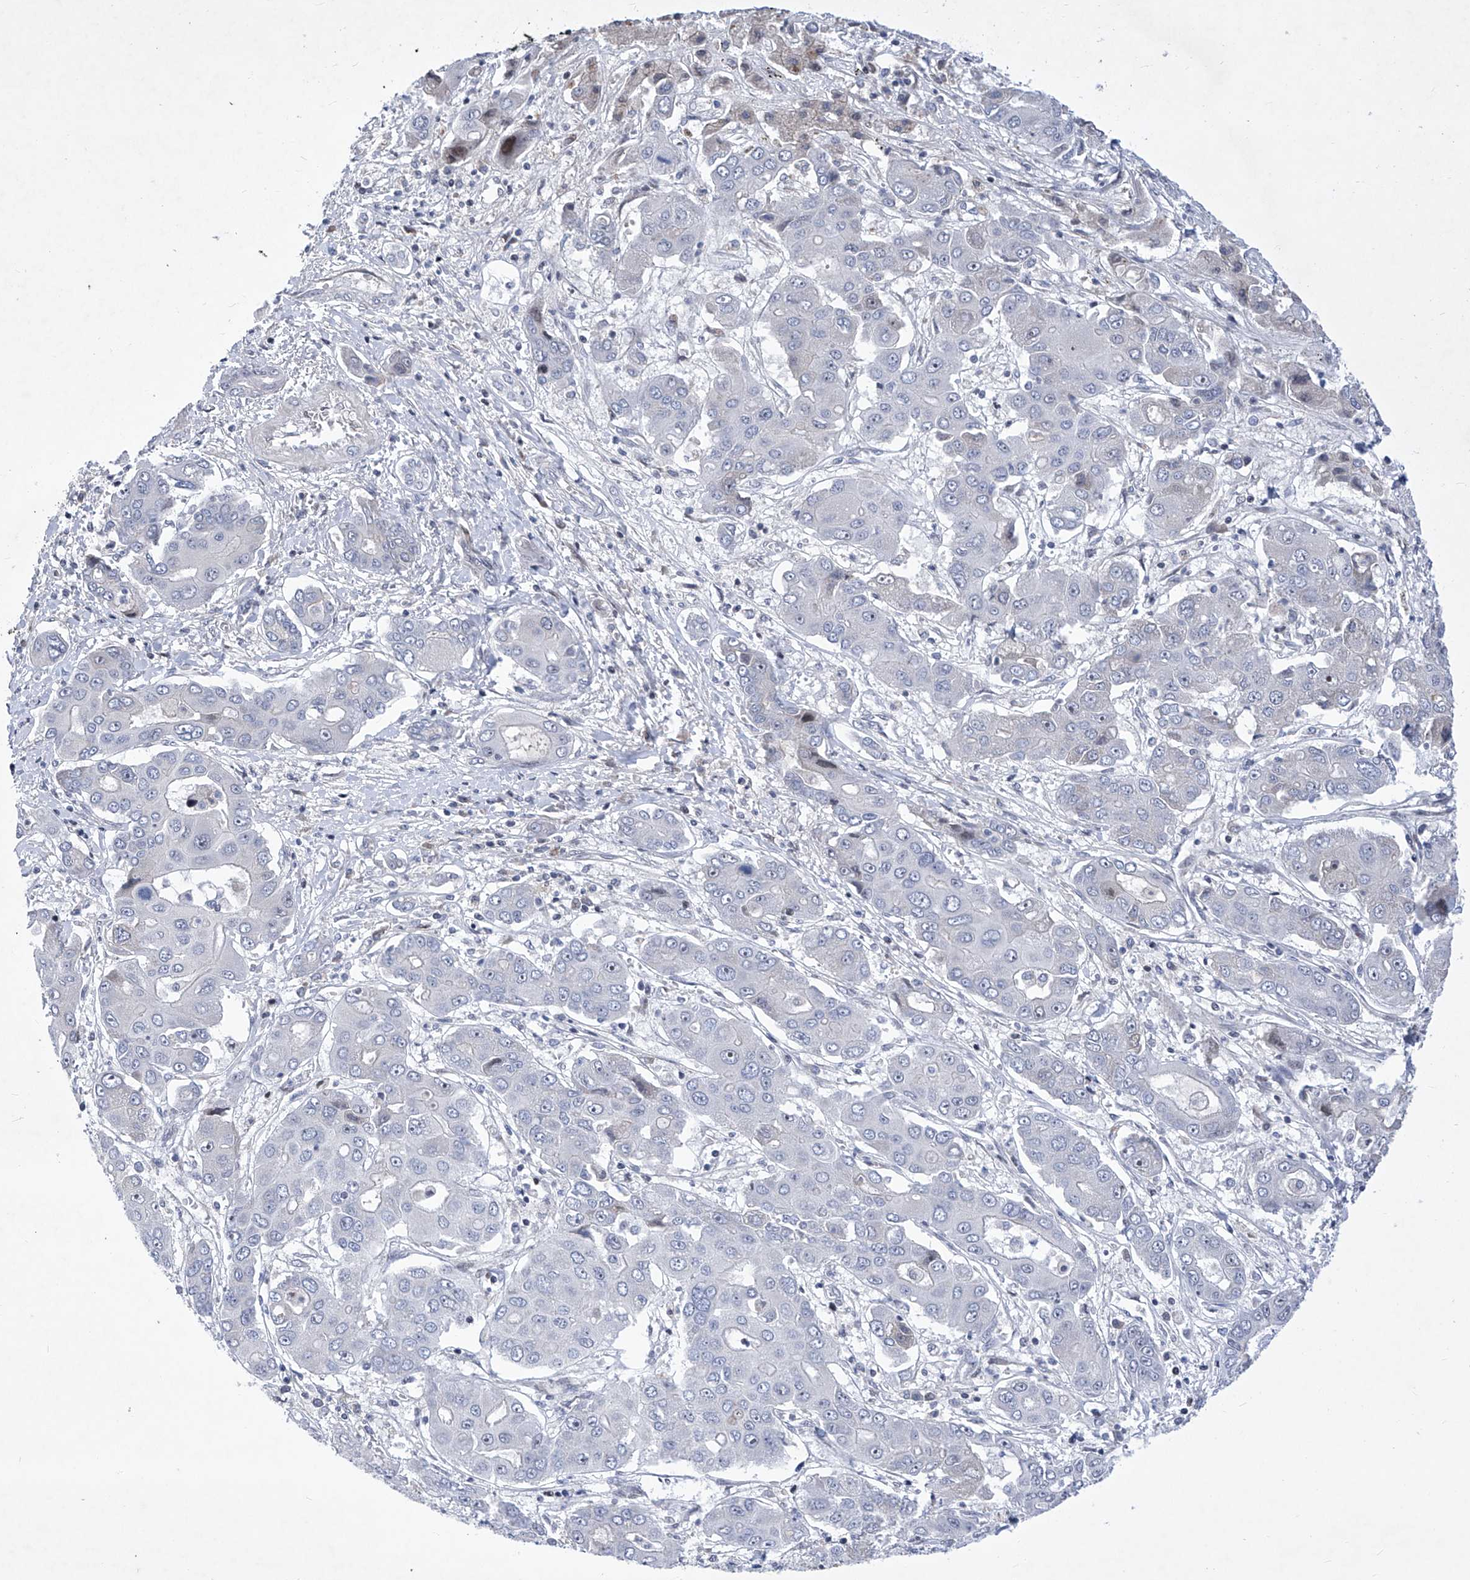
{"staining": {"intensity": "negative", "quantity": "none", "location": "none"}, "tissue": "liver cancer", "cell_type": "Tumor cells", "image_type": "cancer", "snomed": [{"axis": "morphology", "description": "Cholangiocarcinoma"}, {"axis": "topography", "description": "Liver"}], "caption": "Human liver cholangiocarcinoma stained for a protein using IHC displays no positivity in tumor cells.", "gene": "NUFIP1", "patient": {"sex": "male", "age": 67}}